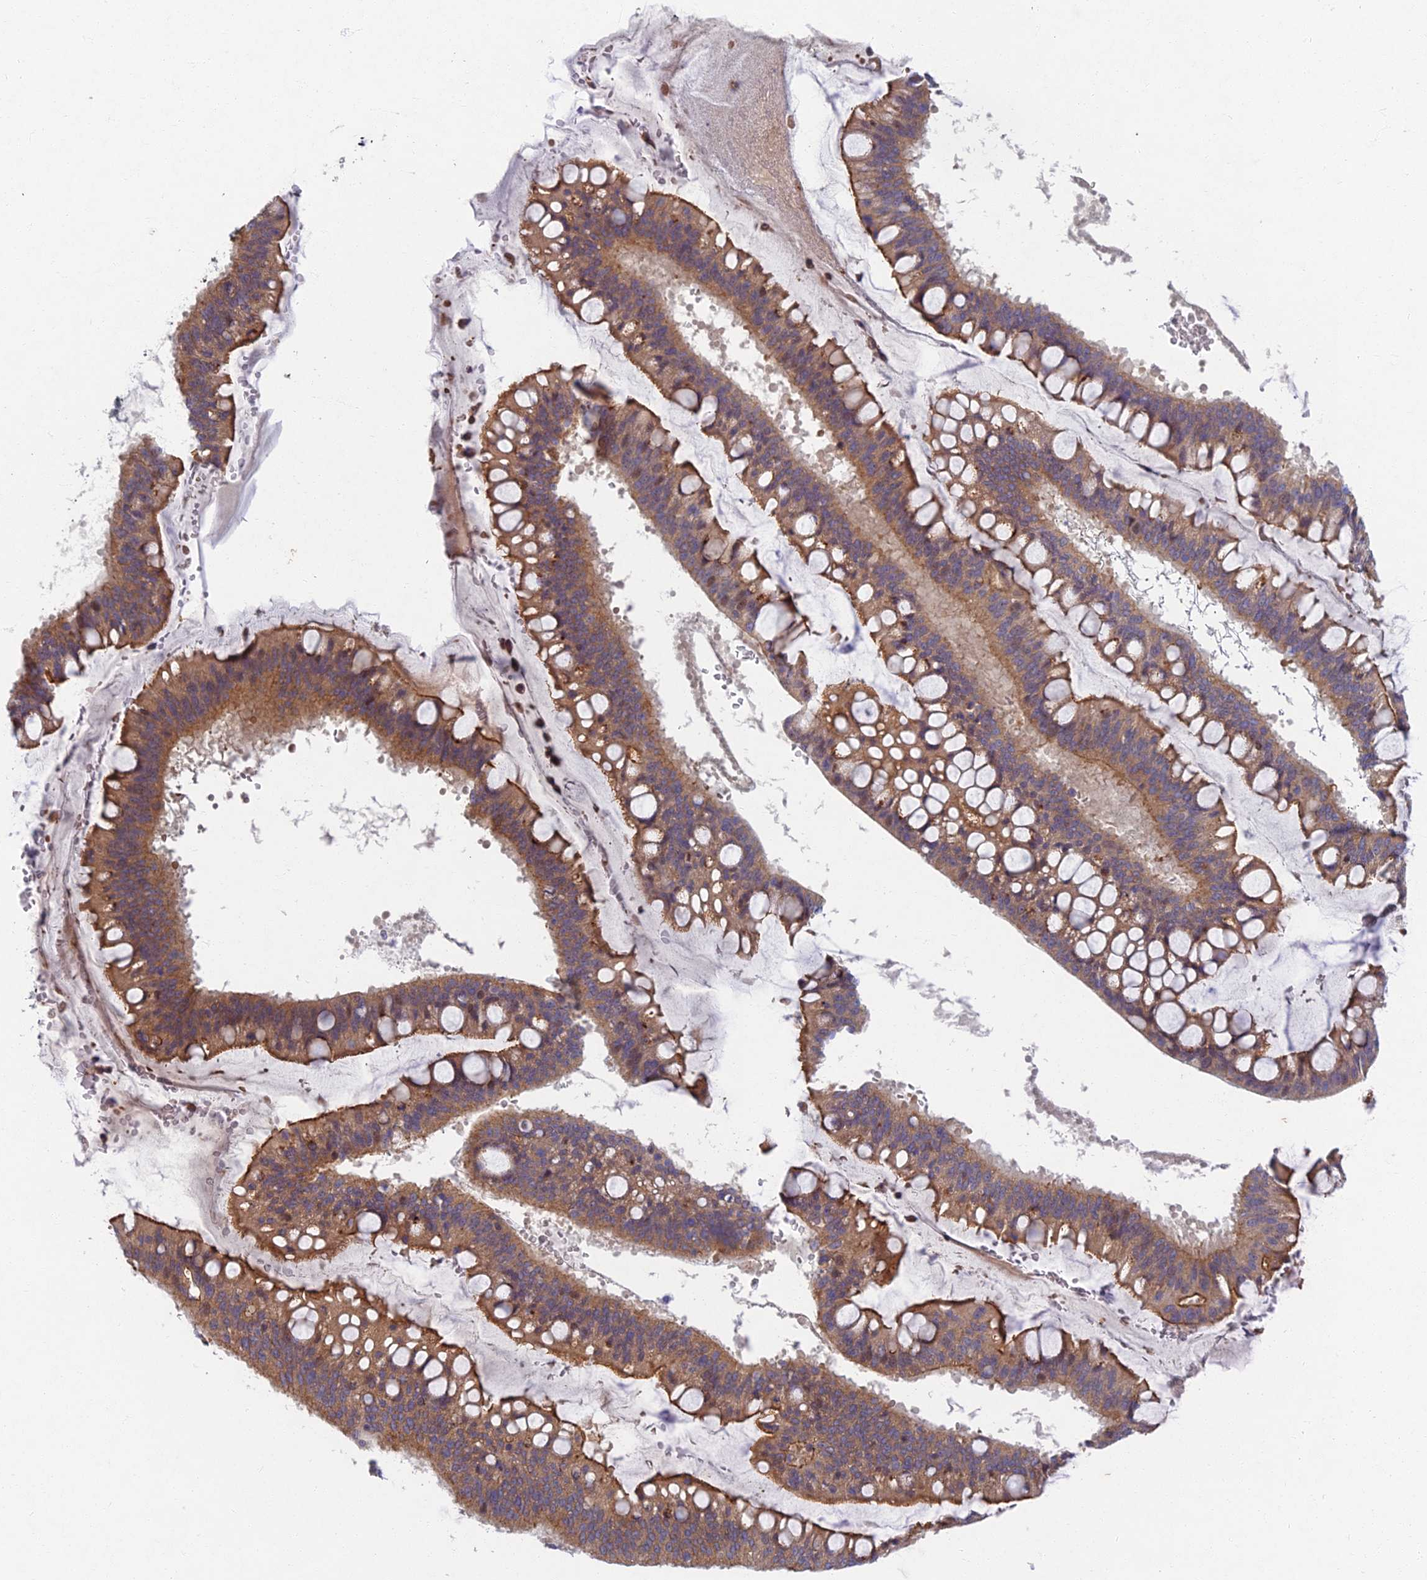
{"staining": {"intensity": "moderate", "quantity": ">75%", "location": "cytoplasmic/membranous"}, "tissue": "ovarian cancer", "cell_type": "Tumor cells", "image_type": "cancer", "snomed": [{"axis": "morphology", "description": "Cystadenocarcinoma, mucinous, NOS"}, {"axis": "topography", "description": "Ovary"}], "caption": "IHC (DAB) staining of ovarian mucinous cystadenocarcinoma exhibits moderate cytoplasmic/membranous protein expression in approximately >75% of tumor cells.", "gene": "RHBDL2", "patient": {"sex": "female", "age": 73}}